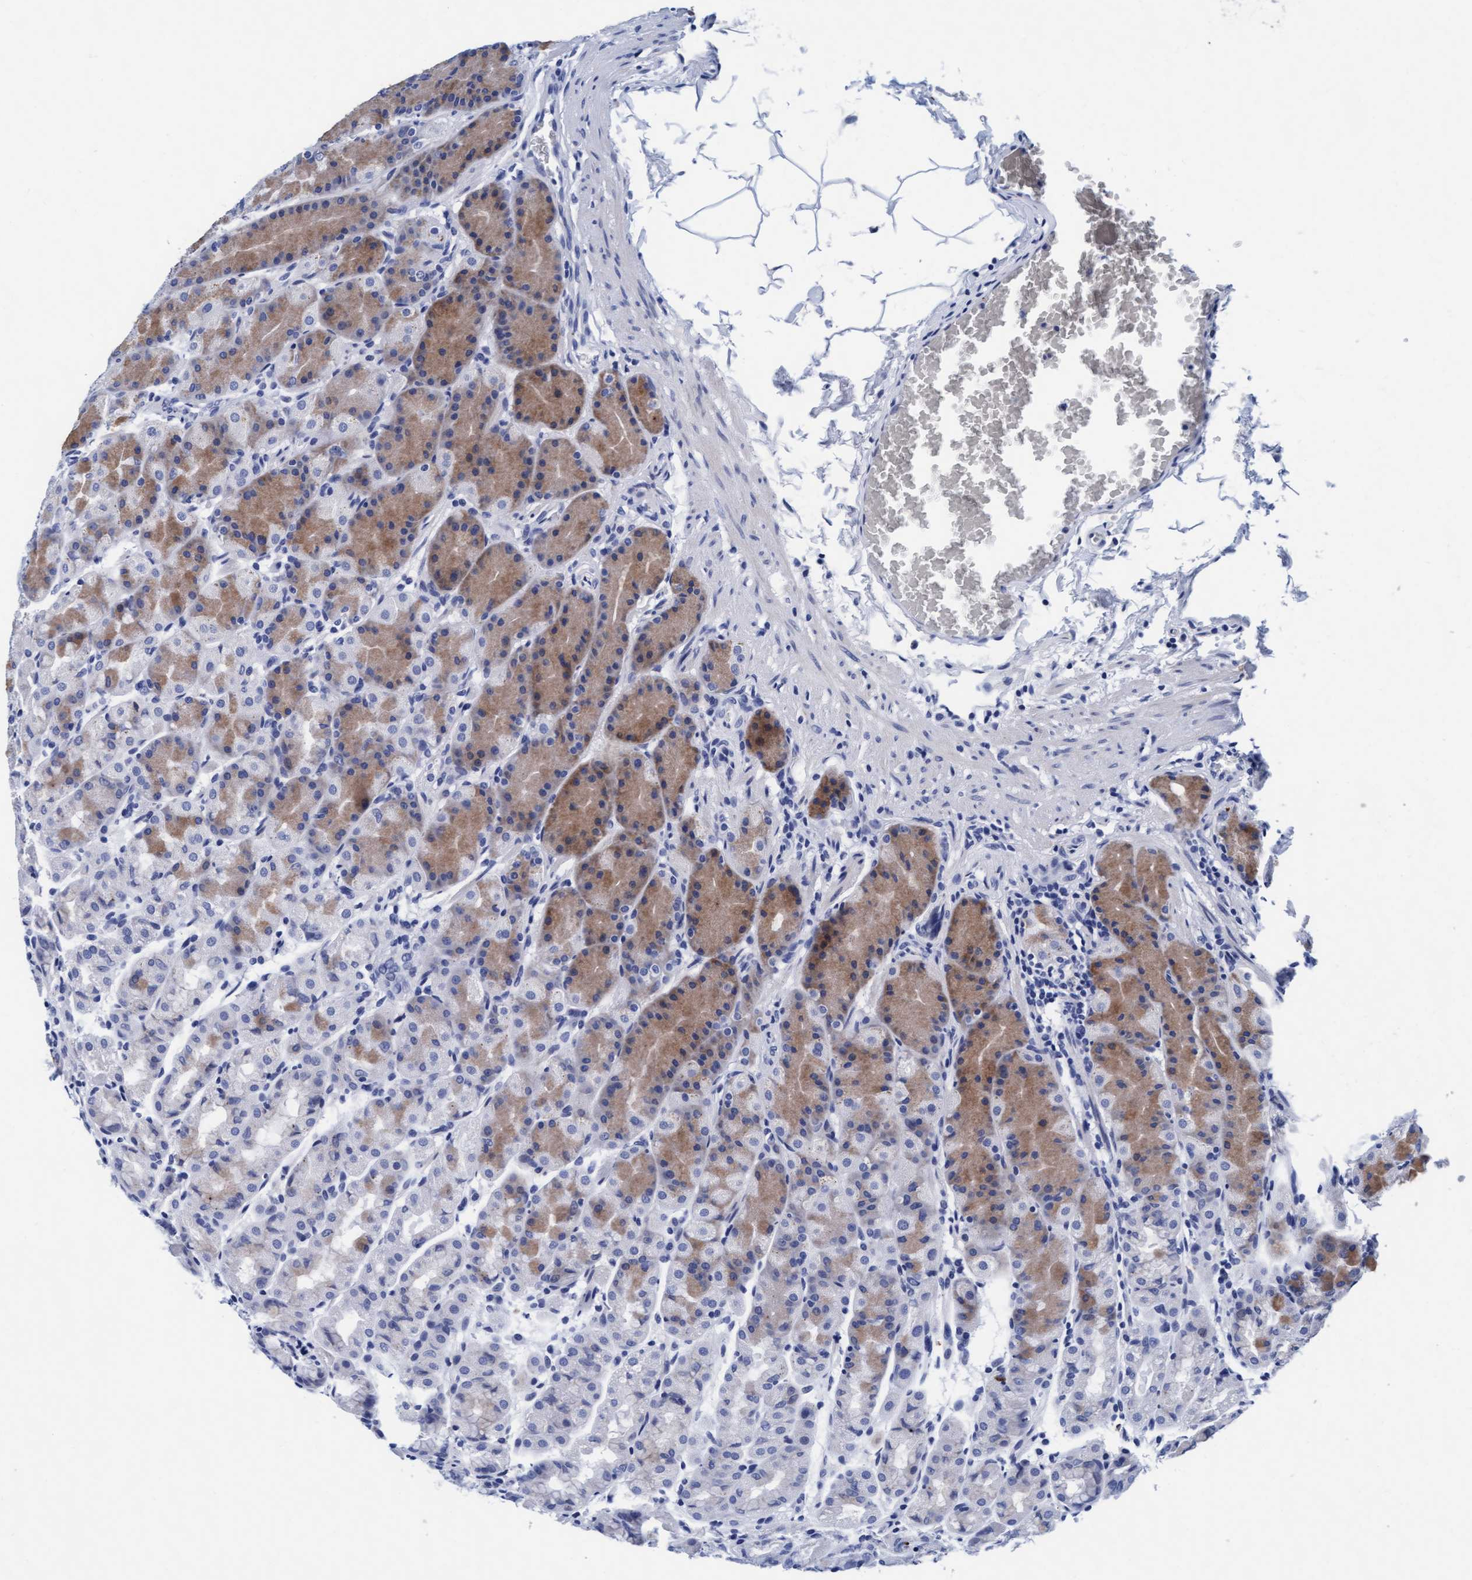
{"staining": {"intensity": "moderate", "quantity": "<25%", "location": "cytoplasmic/membranous"}, "tissue": "stomach", "cell_type": "Glandular cells", "image_type": "normal", "snomed": [{"axis": "morphology", "description": "Normal tissue, NOS"}, {"axis": "topography", "description": "Stomach"}], "caption": "Stomach stained for a protein (brown) shows moderate cytoplasmic/membranous positive staining in about <25% of glandular cells.", "gene": "ARSG", "patient": {"sex": "male", "age": 42}}